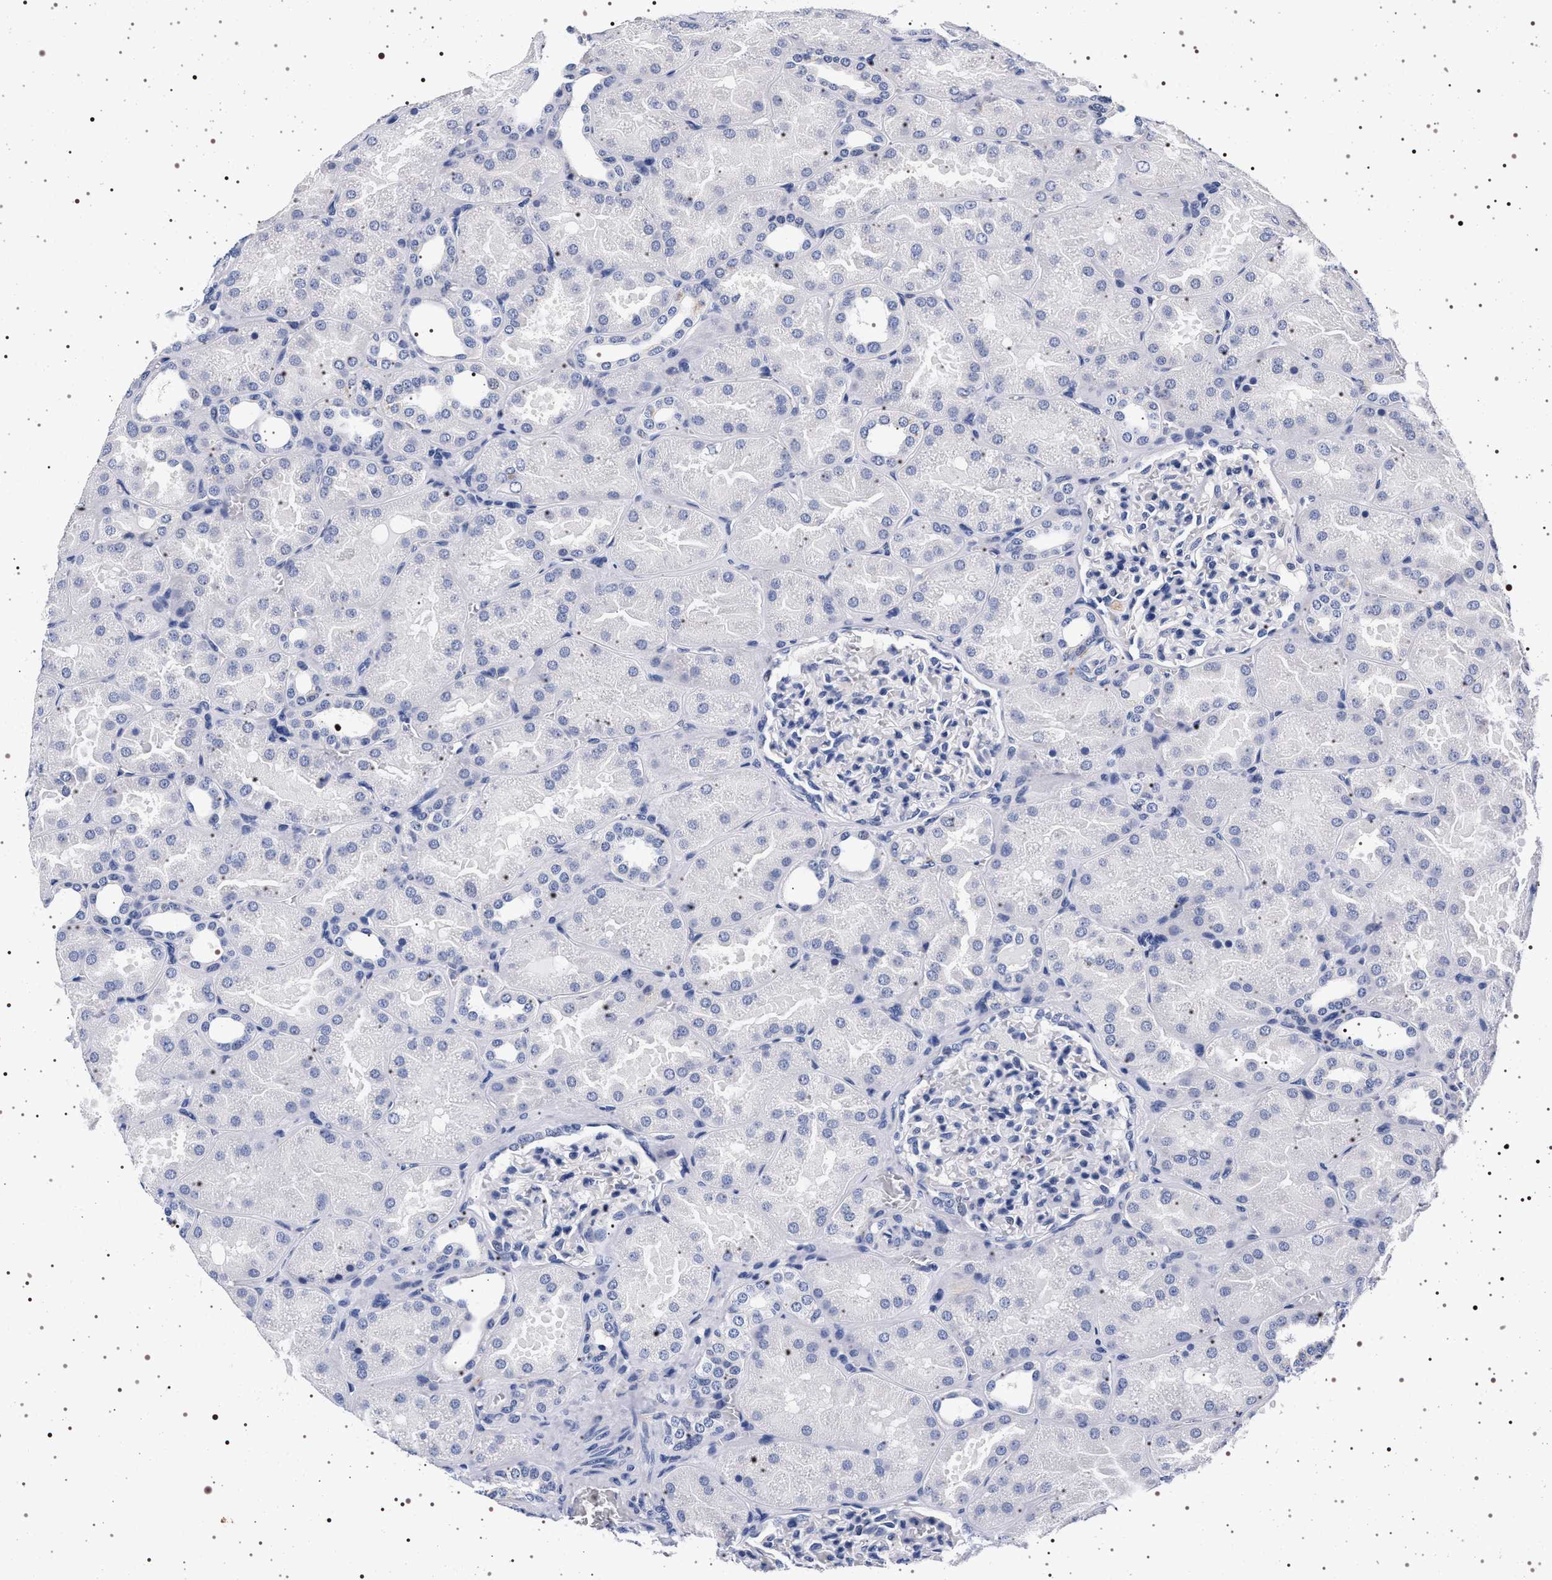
{"staining": {"intensity": "negative", "quantity": "none", "location": "none"}, "tissue": "kidney", "cell_type": "Cells in glomeruli", "image_type": "normal", "snomed": [{"axis": "morphology", "description": "Normal tissue, NOS"}, {"axis": "topography", "description": "Kidney"}], "caption": "An image of human kidney is negative for staining in cells in glomeruli. (DAB (3,3'-diaminobenzidine) immunohistochemistry visualized using brightfield microscopy, high magnification).", "gene": "SYN1", "patient": {"sex": "male", "age": 28}}